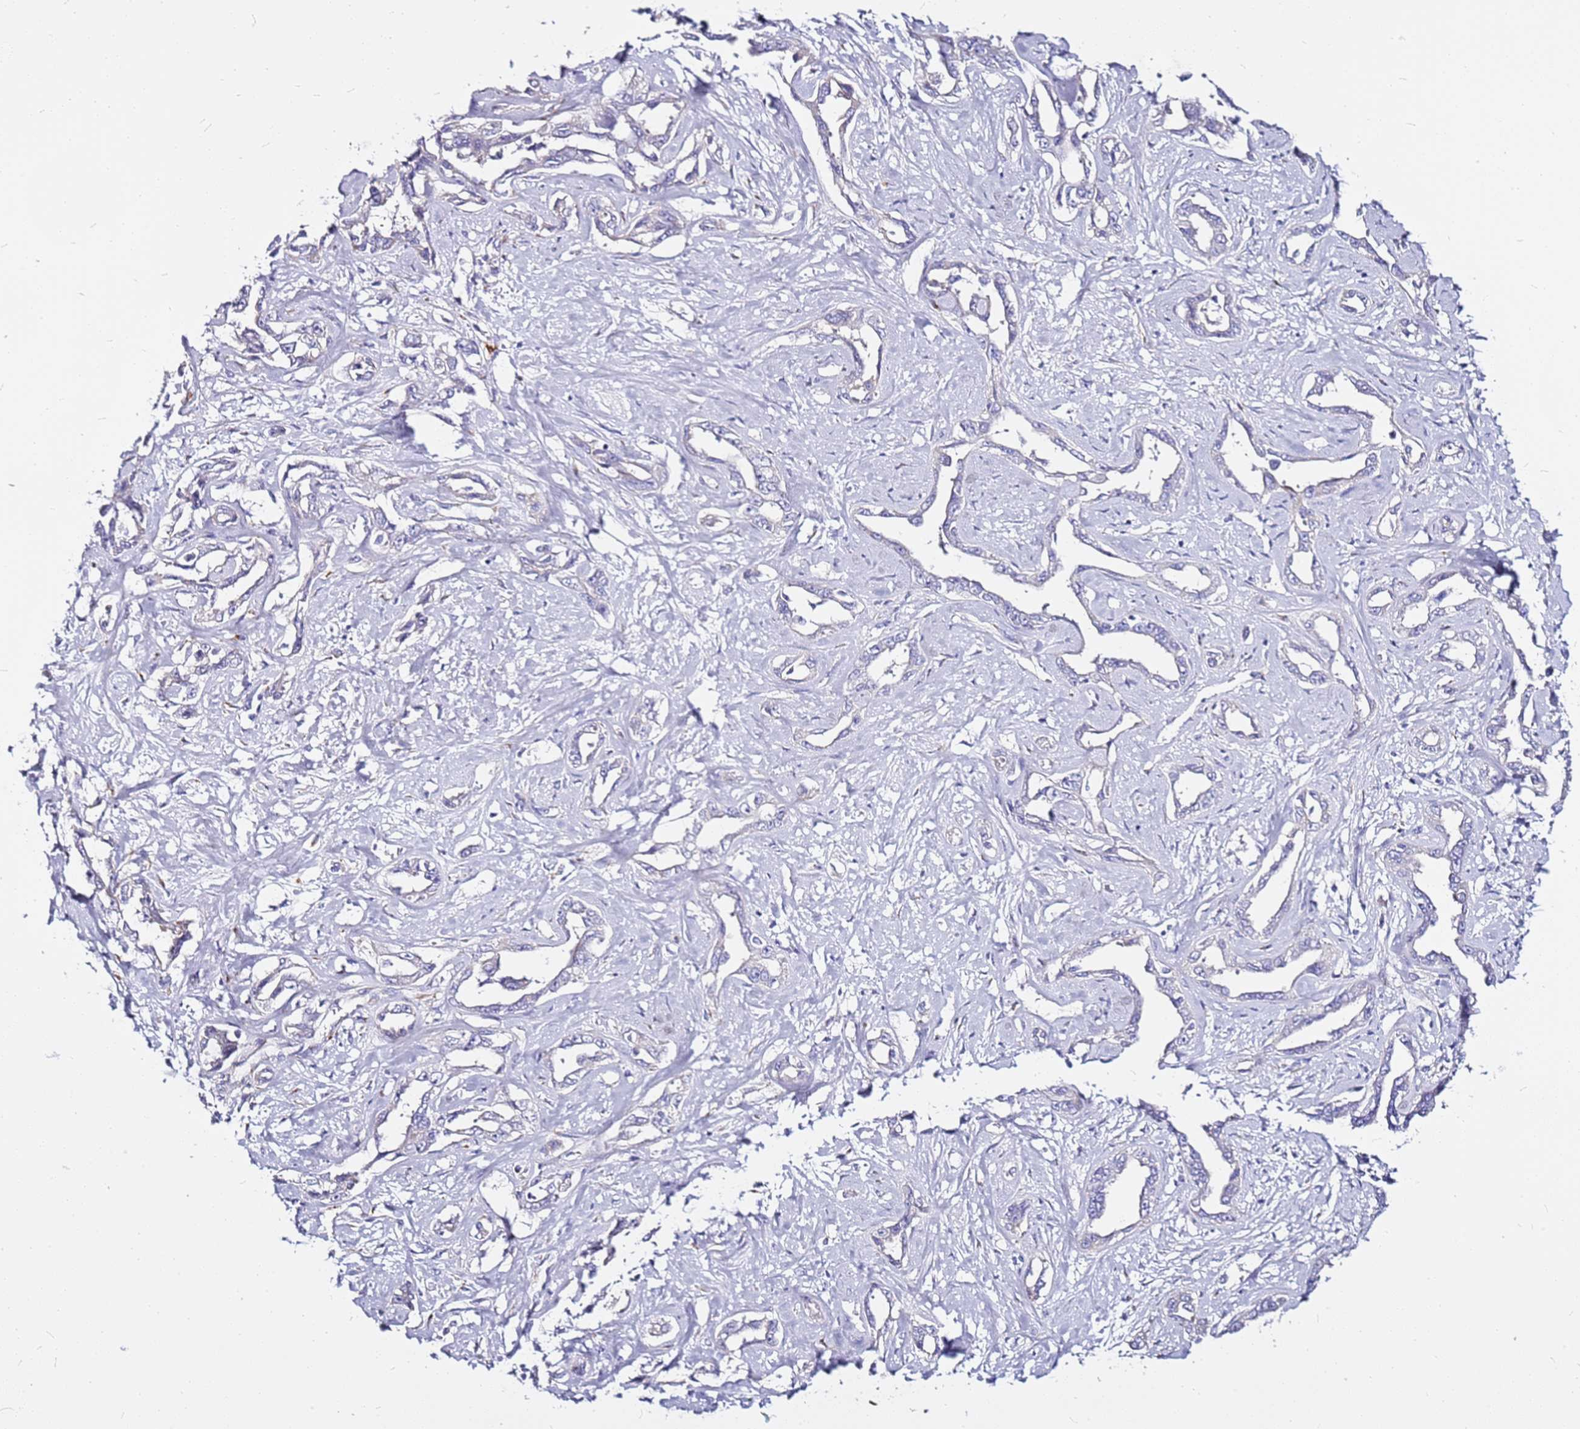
{"staining": {"intensity": "negative", "quantity": "none", "location": "none"}, "tissue": "liver cancer", "cell_type": "Tumor cells", "image_type": "cancer", "snomed": [{"axis": "morphology", "description": "Cholangiocarcinoma"}, {"axis": "topography", "description": "Liver"}], "caption": "Liver cancer (cholangiocarcinoma) stained for a protein using immunohistochemistry (IHC) displays no positivity tumor cells.", "gene": "CASD1", "patient": {"sex": "male", "age": 59}}